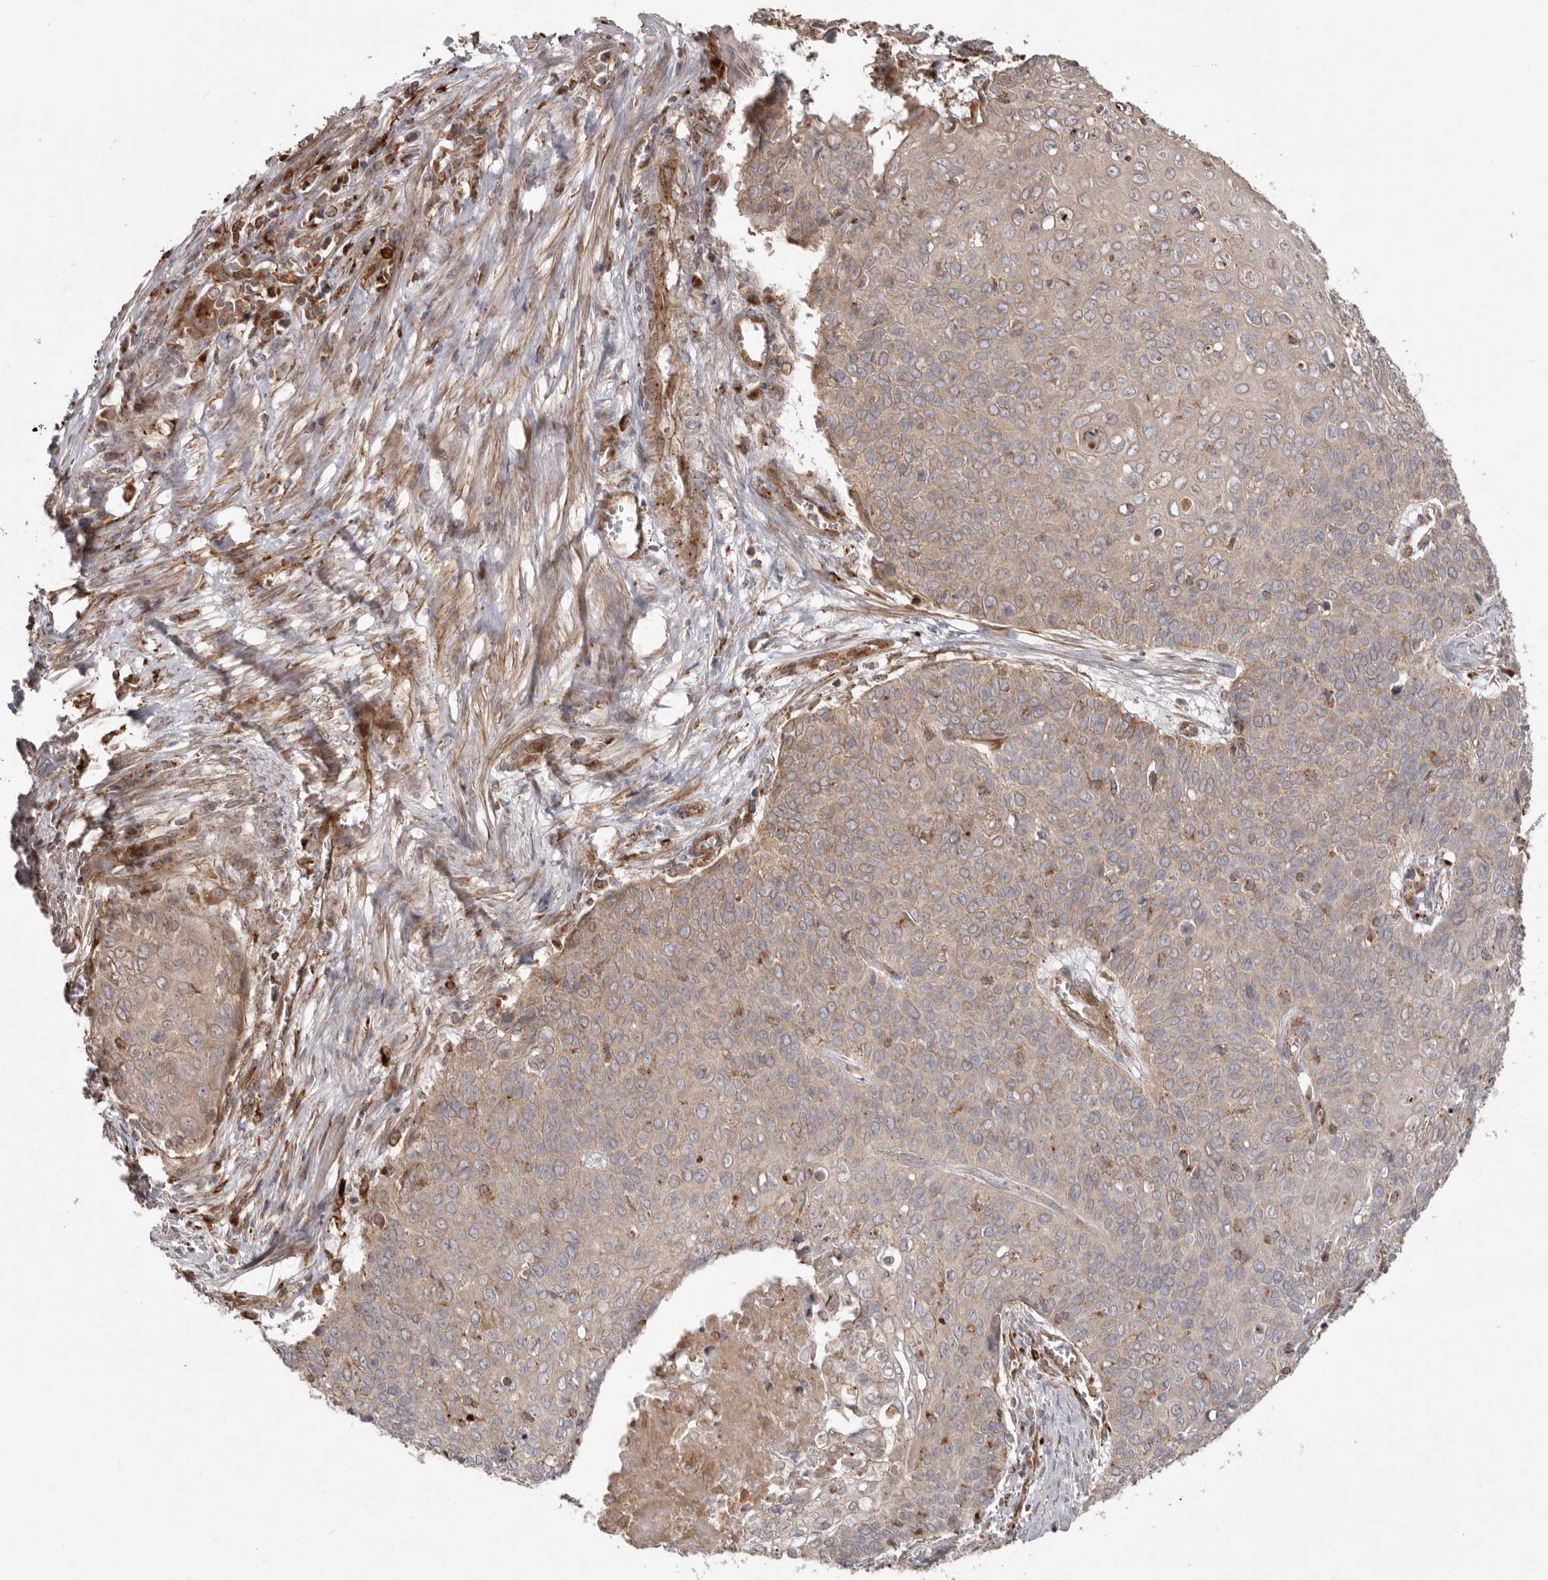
{"staining": {"intensity": "weak", "quantity": ">75%", "location": "cytoplasmic/membranous"}, "tissue": "cervical cancer", "cell_type": "Tumor cells", "image_type": "cancer", "snomed": [{"axis": "morphology", "description": "Squamous cell carcinoma, NOS"}, {"axis": "topography", "description": "Cervix"}], "caption": "This histopathology image displays IHC staining of cervical squamous cell carcinoma, with low weak cytoplasmic/membranous expression in about >75% of tumor cells.", "gene": "NUP43", "patient": {"sex": "female", "age": 39}}